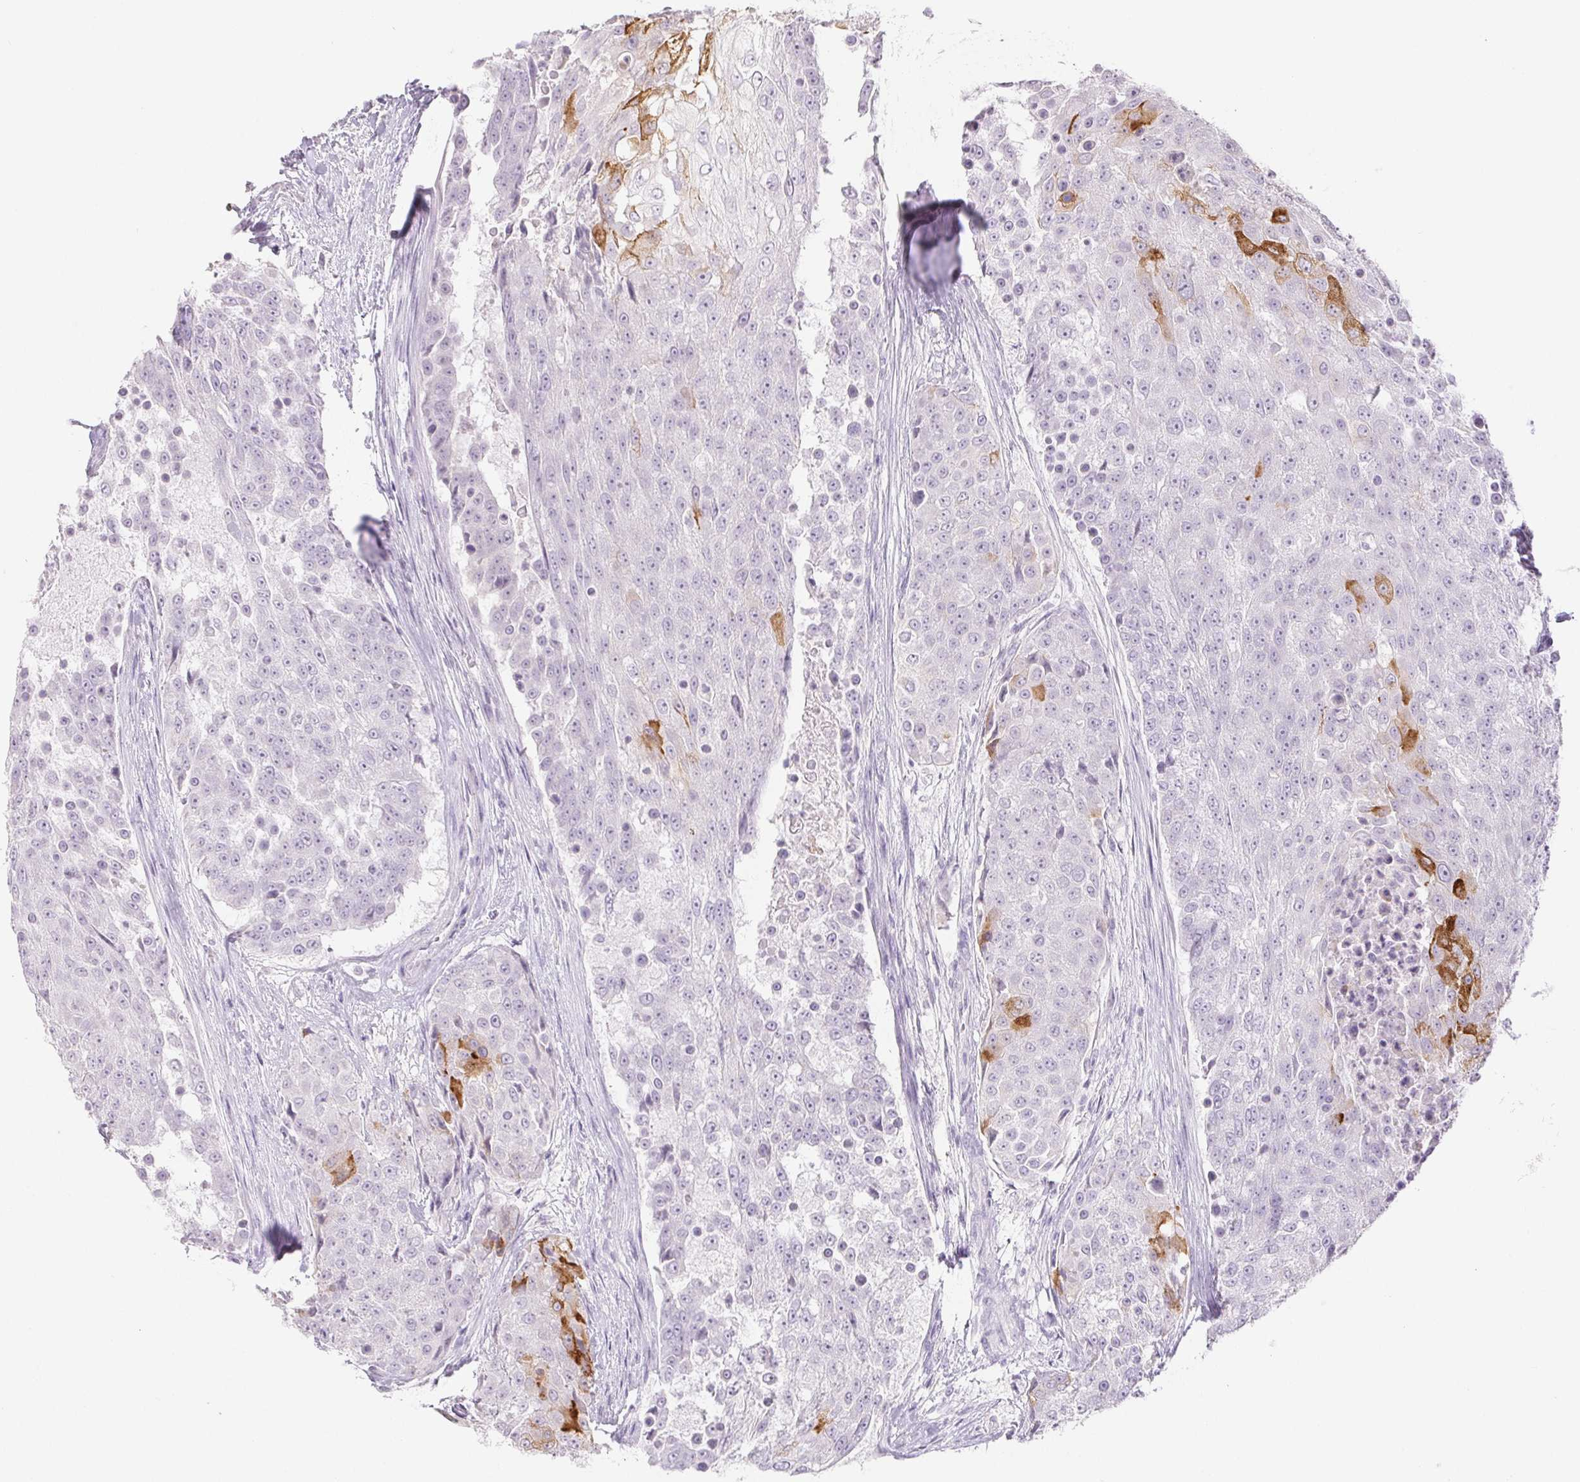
{"staining": {"intensity": "moderate", "quantity": "<25%", "location": "cytoplasmic/membranous"}, "tissue": "urothelial cancer", "cell_type": "Tumor cells", "image_type": "cancer", "snomed": [{"axis": "morphology", "description": "Urothelial carcinoma, High grade"}, {"axis": "topography", "description": "Urinary bladder"}], "caption": "A histopathology image showing moderate cytoplasmic/membranous positivity in about <25% of tumor cells in high-grade urothelial carcinoma, as visualized by brown immunohistochemical staining.", "gene": "PI3", "patient": {"sex": "female", "age": 63}}